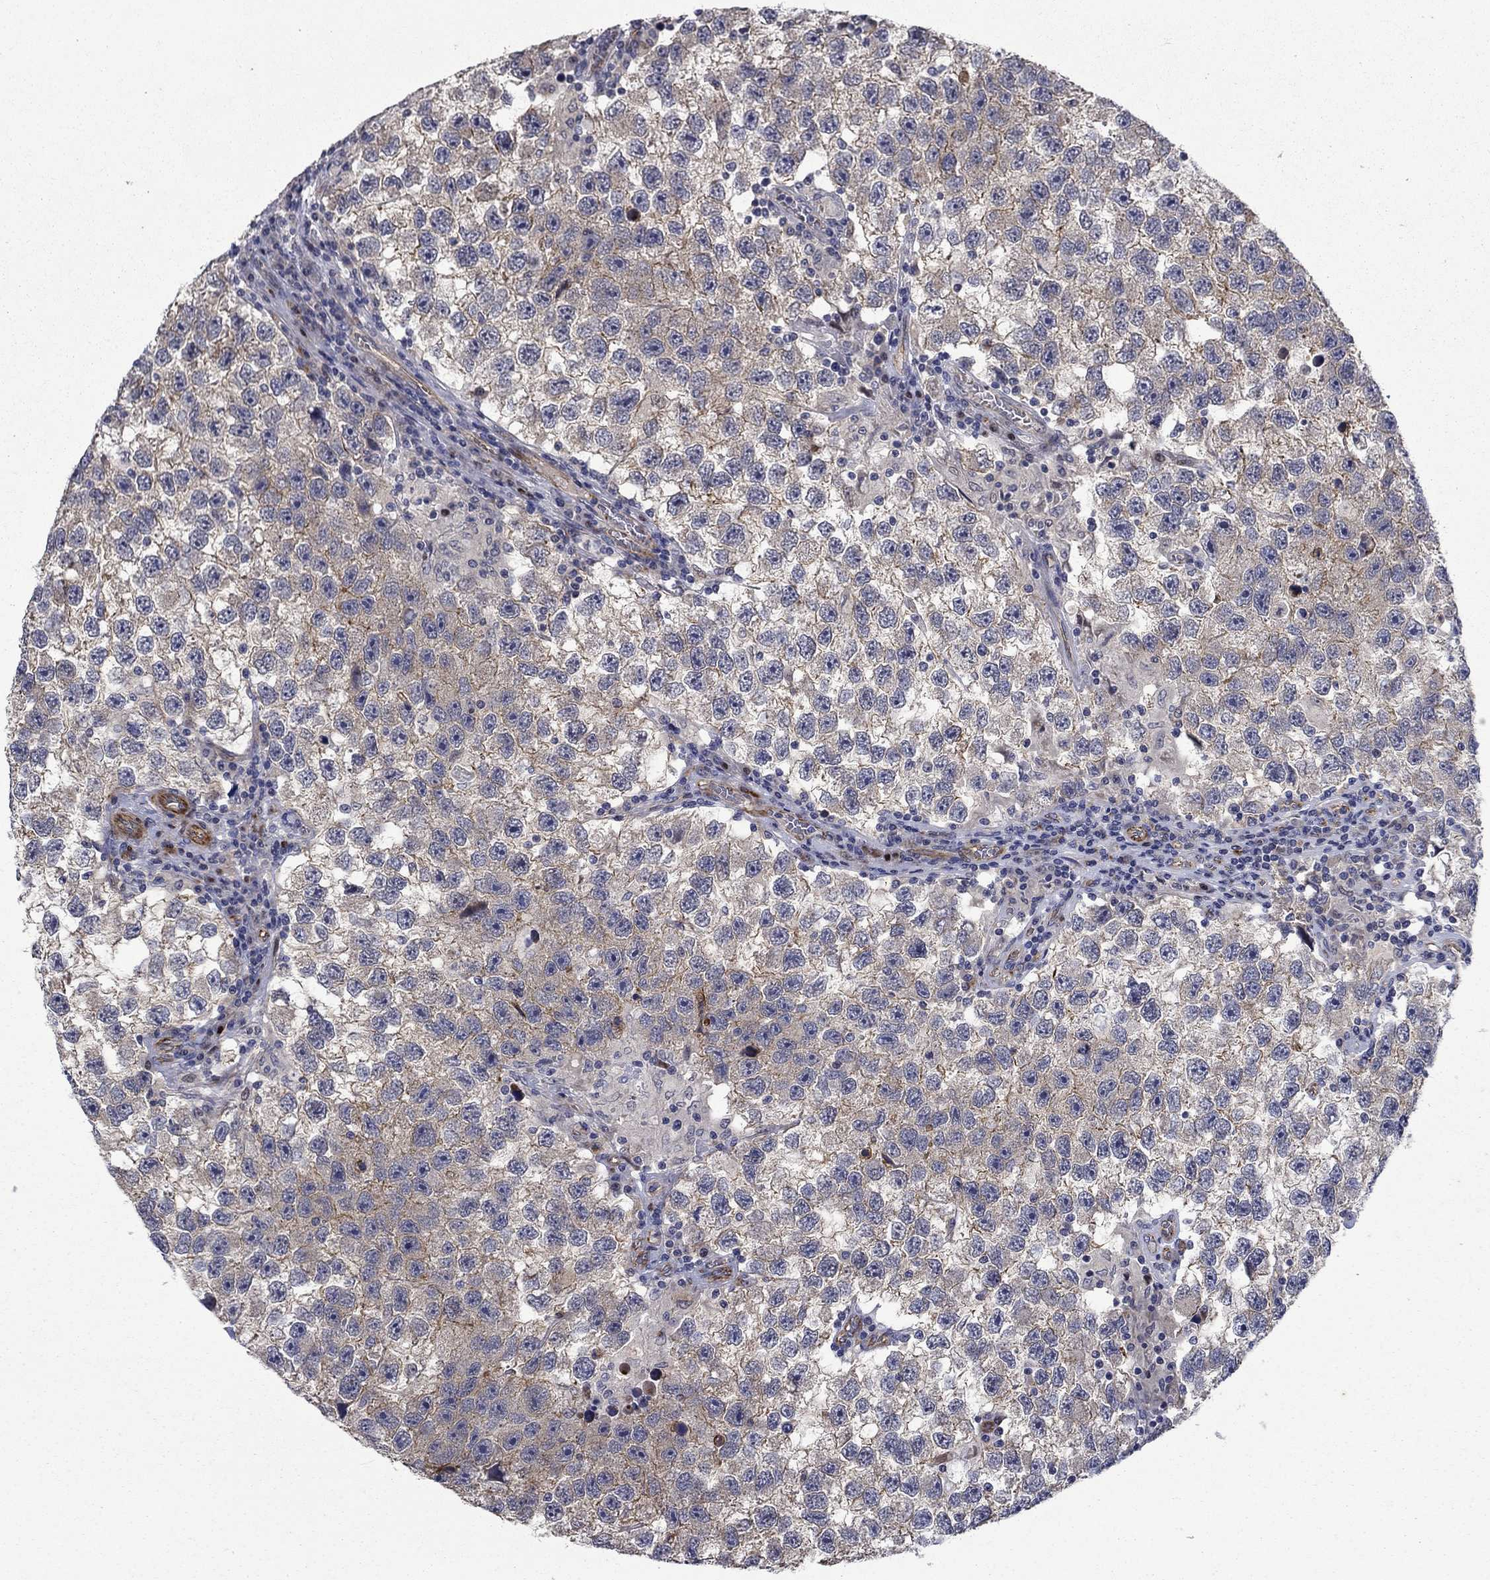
{"staining": {"intensity": "moderate", "quantity": "<25%", "location": "cytoplasmic/membranous"}, "tissue": "testis cancer", "cell_type": "Tumor cells", "image_type": "cancer", "snomed": [{"axis": "morphology", "description": "Seminoma, NOS"}, {"axis": "topography", "description": "Testis"}], "caption": "Protein staining of testis seminoma tissue shows moderate cytoplasmic/membranous staining in about <25% of tumor cells. Nuclei are stained in blue.", "gene": "SLC7A1", "patient": {"sex": "male", "age": 26}}